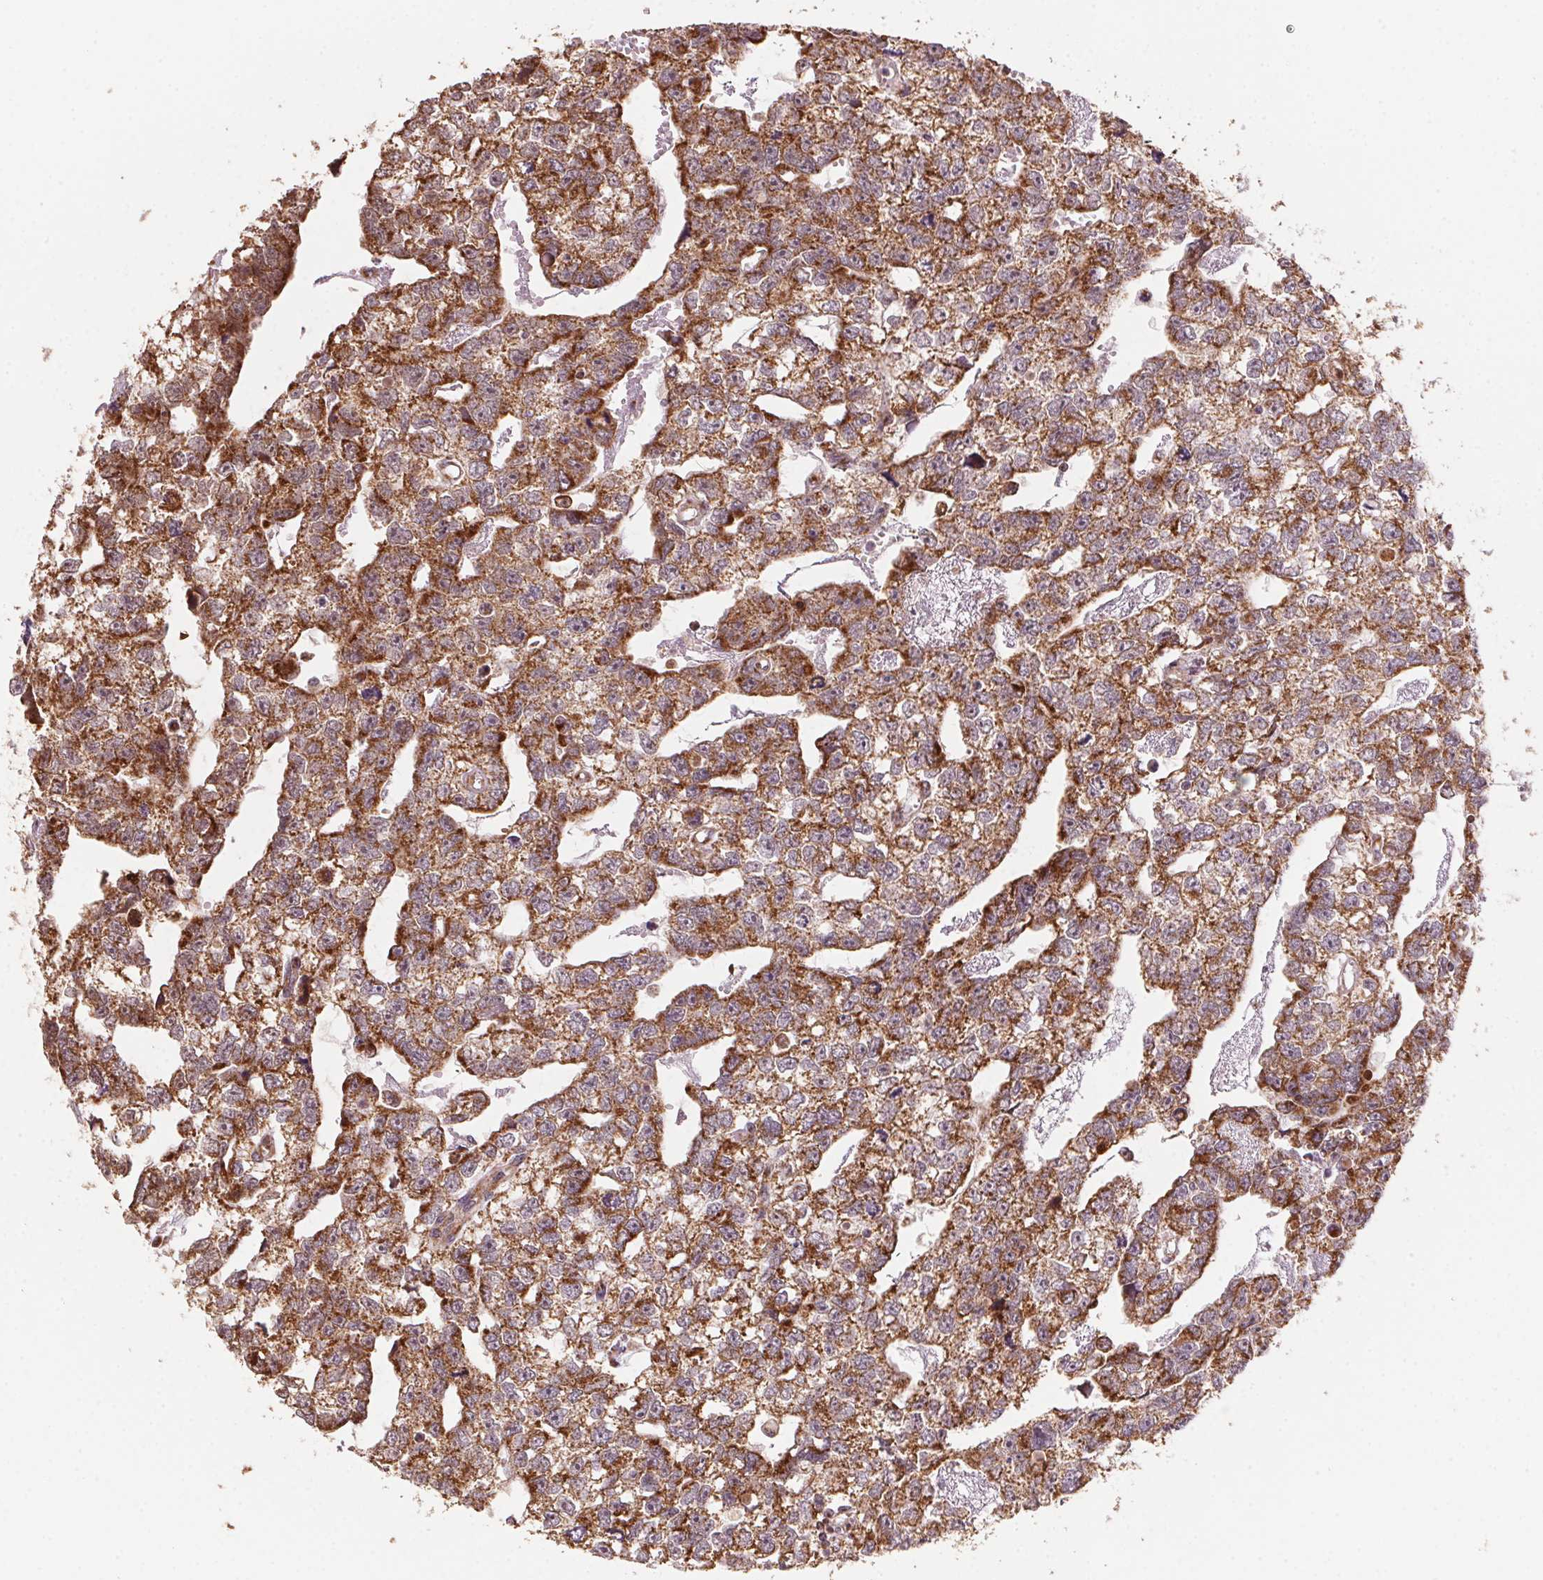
{"staining": {"intensity": "strong", "quantity": ">75%", "location": "cytoplasmic/membranous"}, "tissue": "testis cancer", "cell_type": "Tumor cells", "image_type": "cancer", "snomed": [{"axis": "morphology", "description": "Carcinoma, Embryonal, NOS"}, {"axis": "morphology", "description": "Teratoma, malignant, NOS"}, {"axis": "topography", "description": "Testis"}], "caption": "Tumor cells show strong cytoplasmic/membranous staining in approximately >75% of cells in testis cancer.", "gene": "TOMM70", "patient": {"sex": "male", "age": 44}}